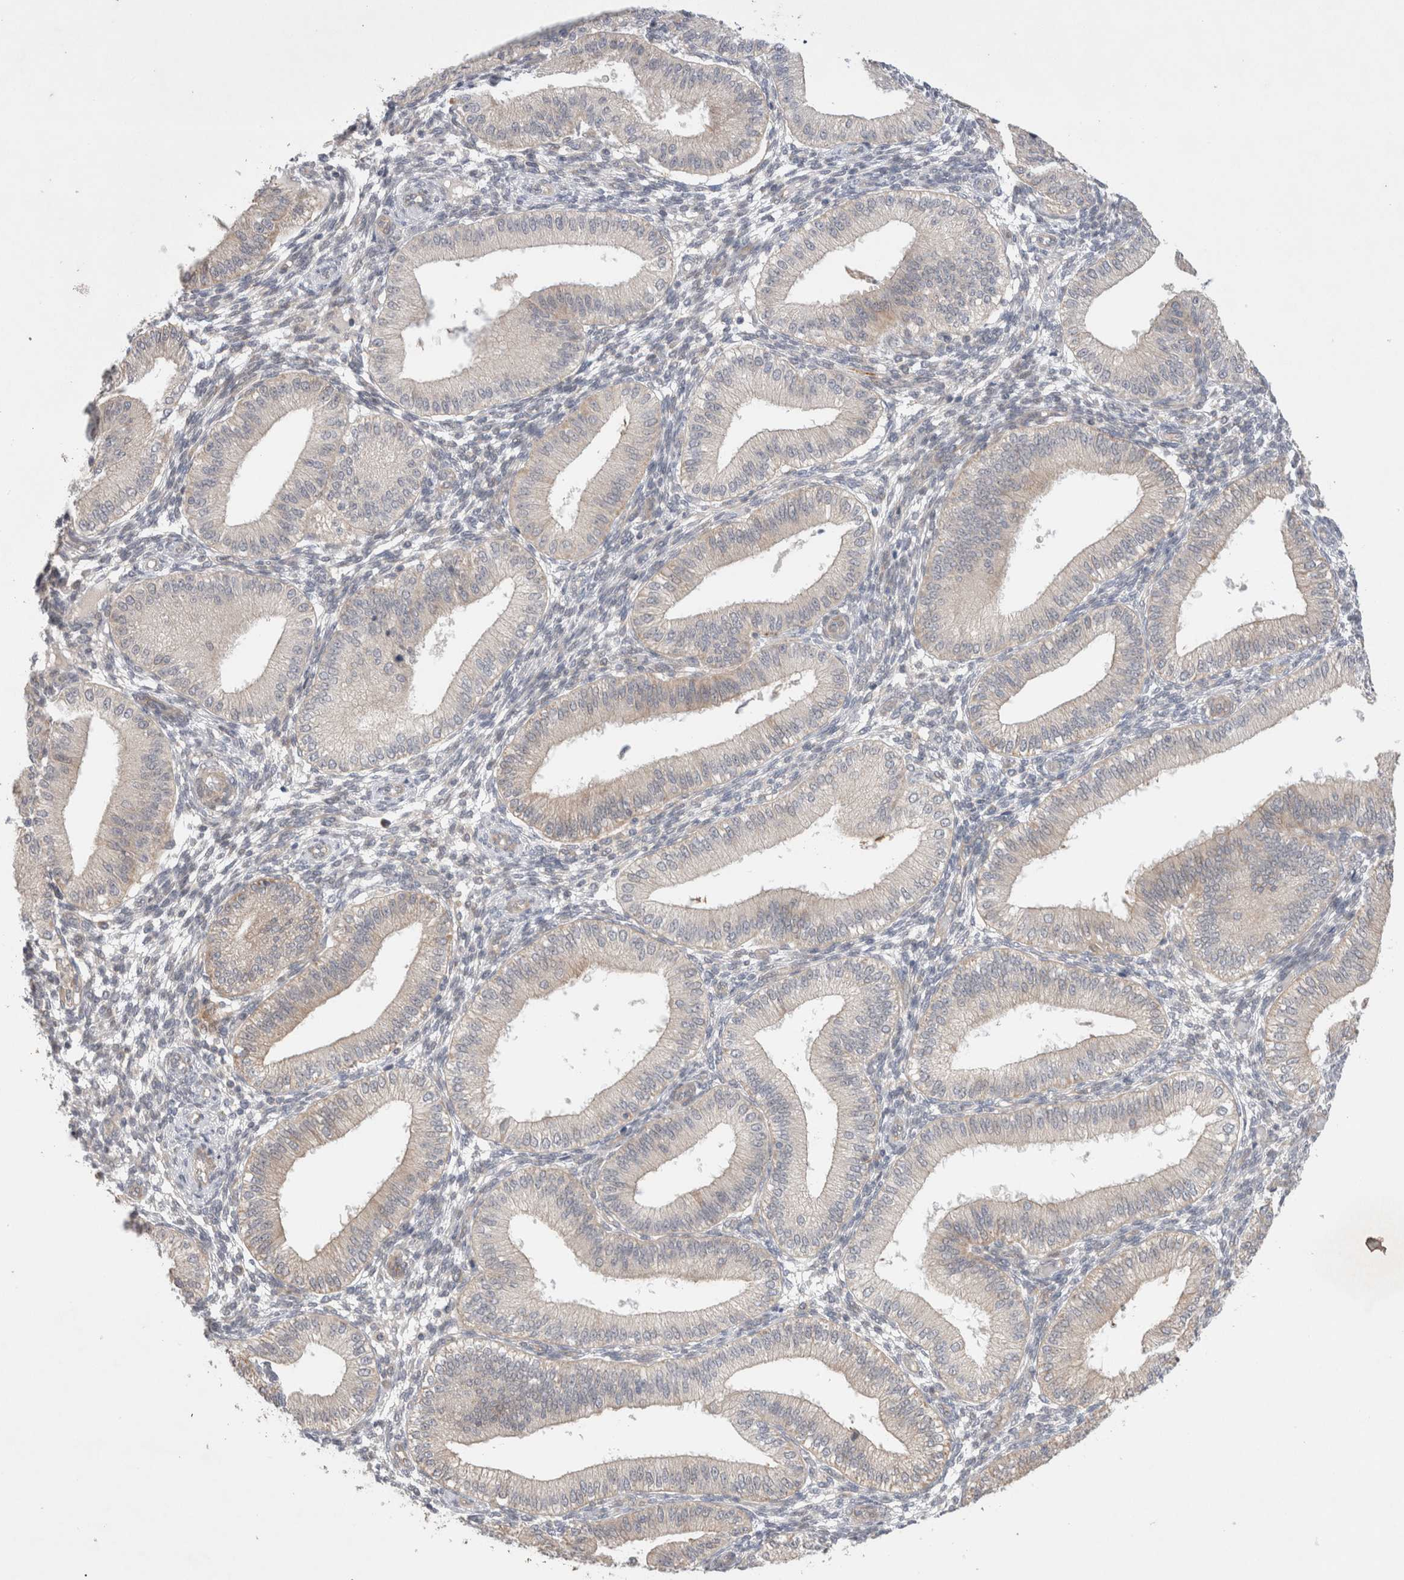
{"staining": {"intensity": "negative", "quantity": "none", "location": "none"}, "tissue": "endometrium", "cell_type": "Cells in endometrial stroma", "image_type": "normal", "snomed": [{"axis": "morphology", "description": "Normal tissue, NOS"}, {"axis": "topography", "description": "Endometrium"}], "caption": "An image of human endometrium is negative for staining in cells in endometrial stroma.", "gene": "GSDMB", "patient": {"sex": "female", "age": 39}}